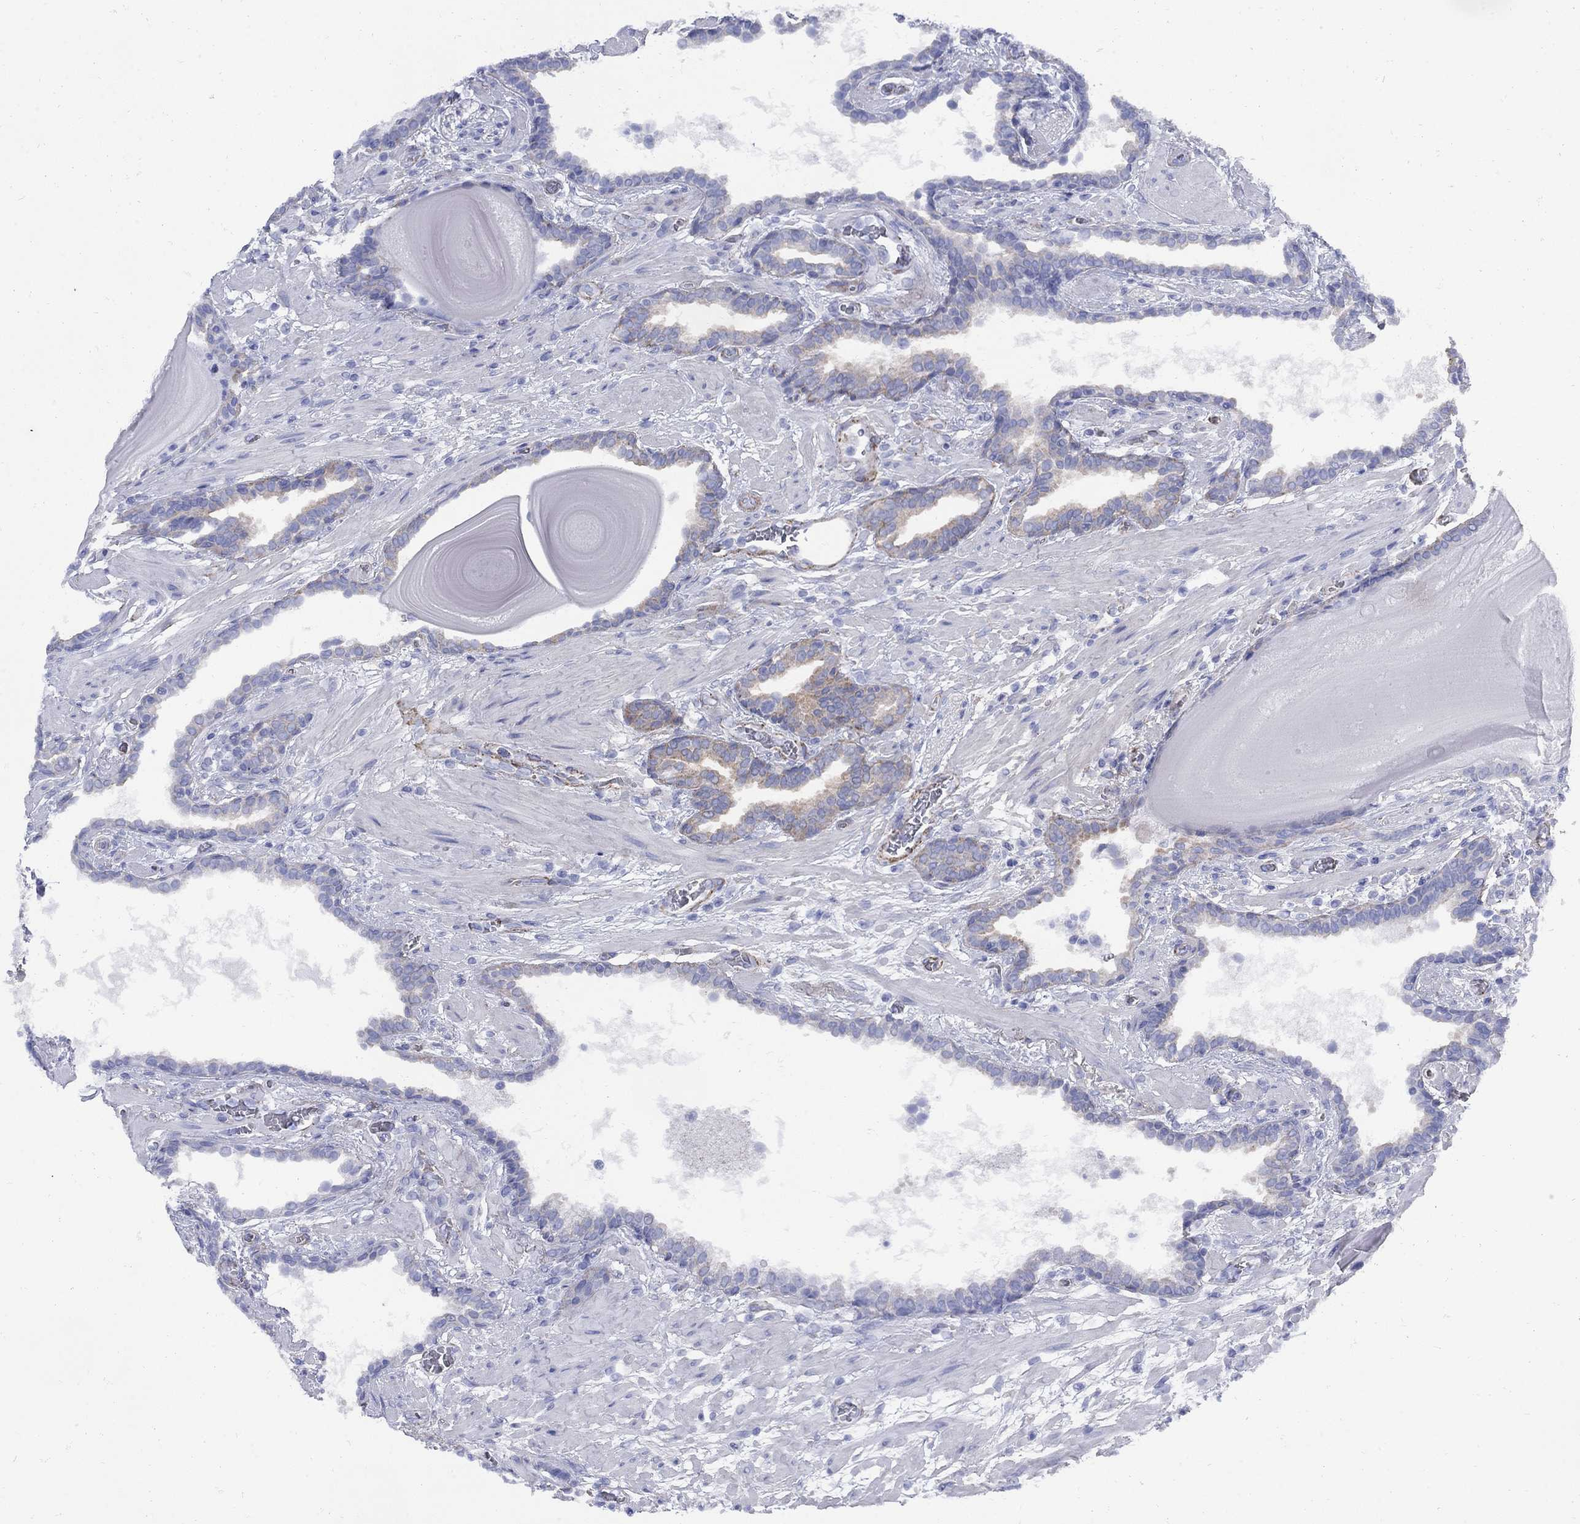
{"staining": {"intensity": "weak", "quantity": "<25%", "location": "cytoplasmic/membranous"}, "tissue": "prostate cancer", "cell_type": "Tumor cells", "image_type": "cancer", "snomed": [{"axis": "morphology", "description": "Adenocarcinoma, Low grade"}, {"axis": "topography", "description": "Prostate"}], "caption": "A high-resolution photomicrograph shows IHC staining of prostate cancer (low-grade adenocarcinoma), which reveals no significant expression in tumor cells.", "gene": "SEPTIN8", "patient": {"sex": "male", "age": 69}}